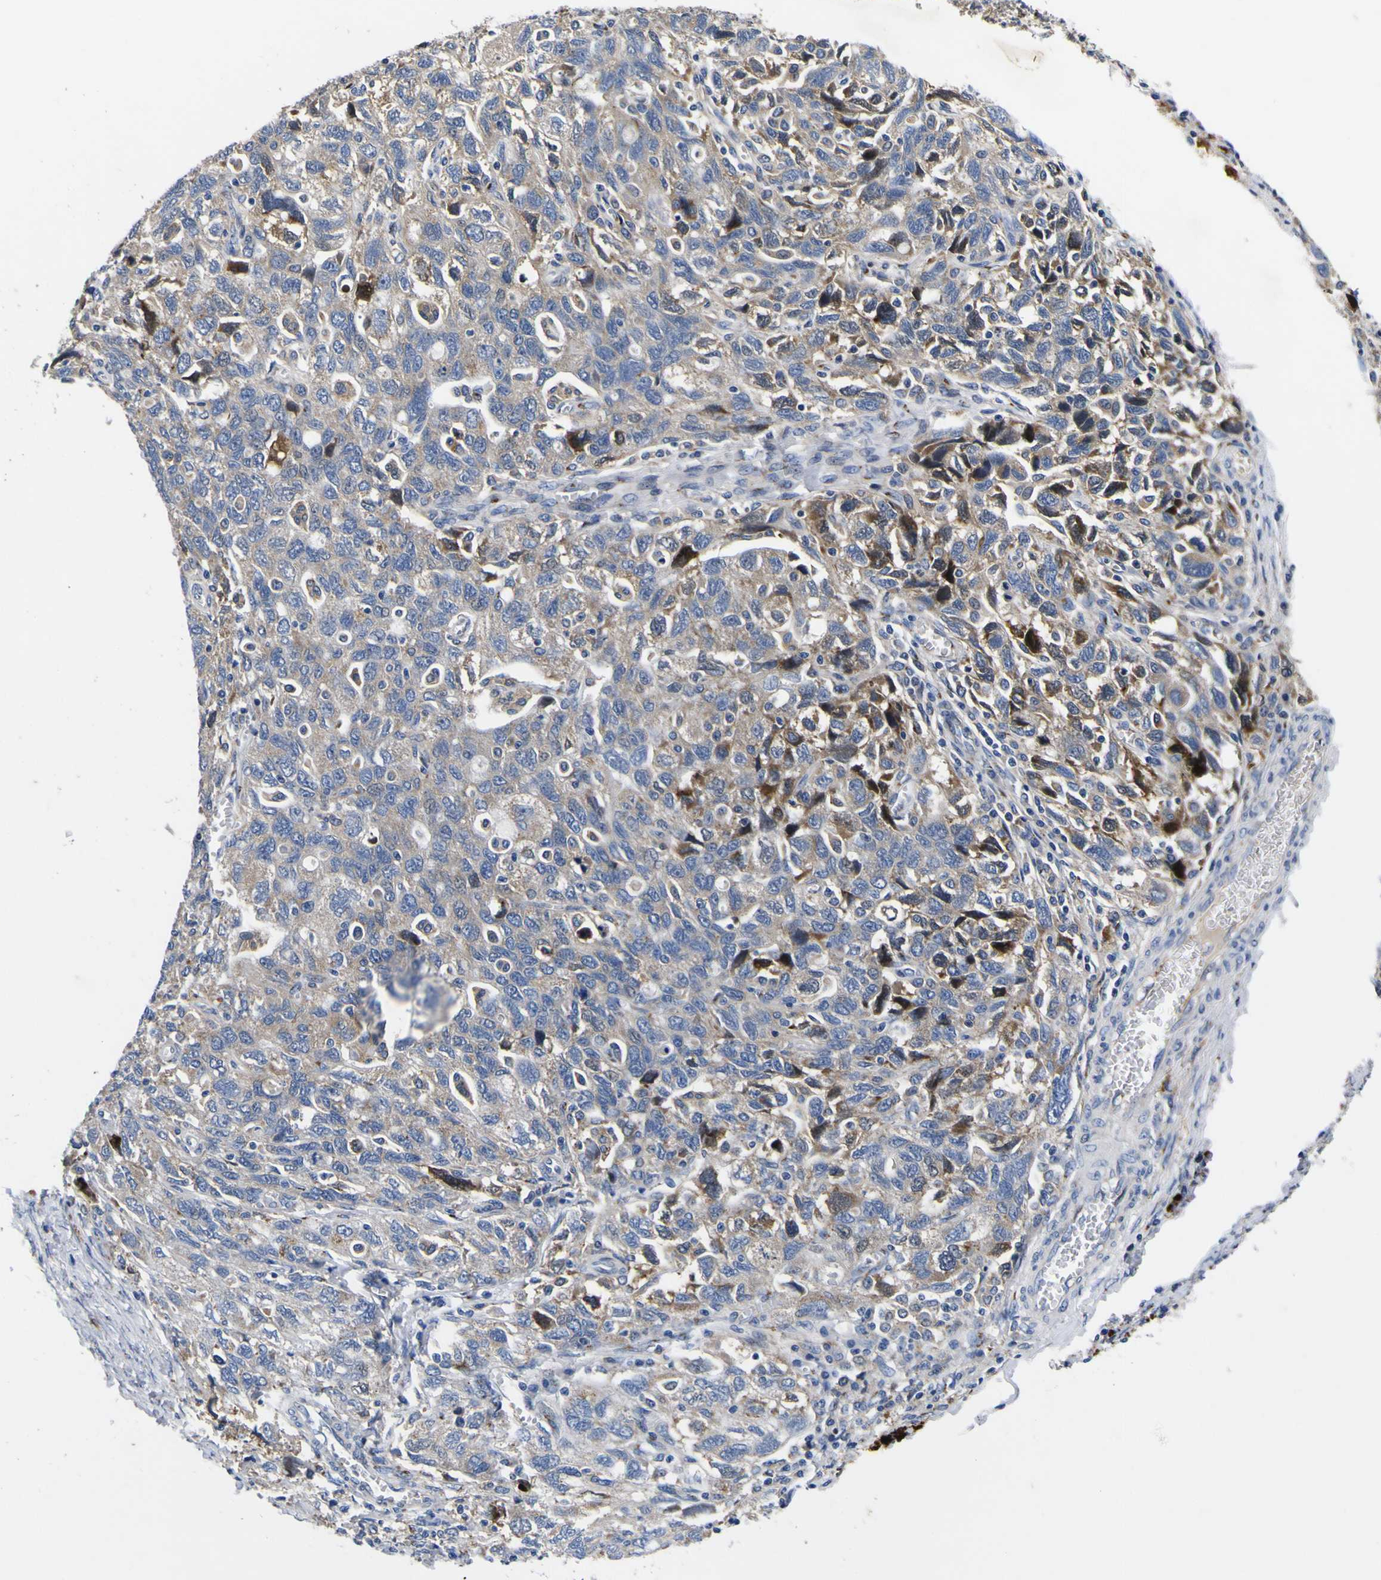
{"staining": {"intensity": "moderate", "quantity": ">75%", "location": "cytoplasmic/membranous,nuclear"}, "tissue": "ovarian cancer", "cell_type": "Tumor cells", "image_type": "cancer", "snomed": [{"axis": "morphology", "description": "Carcinoma, NOS"}, {"axis": "morphology", "description": "Cystadenocarcinoma, serous, NOS"}, {"axis": "topography", "description": "Ovary"}], "caption": "Immunohistochemical staining of human ovarian serous cystadenocarcinoma demonstrates medium levels of moderate cytoplasmic/membranous and nuclear staining in about >75% of tumor cells. (DAB (3,3'-diaminobenzidine) IHC, brown staining for protein, blue staining for nuclei).", "gene": "COA1", "patient": {"sex": "female", "age": 69}}